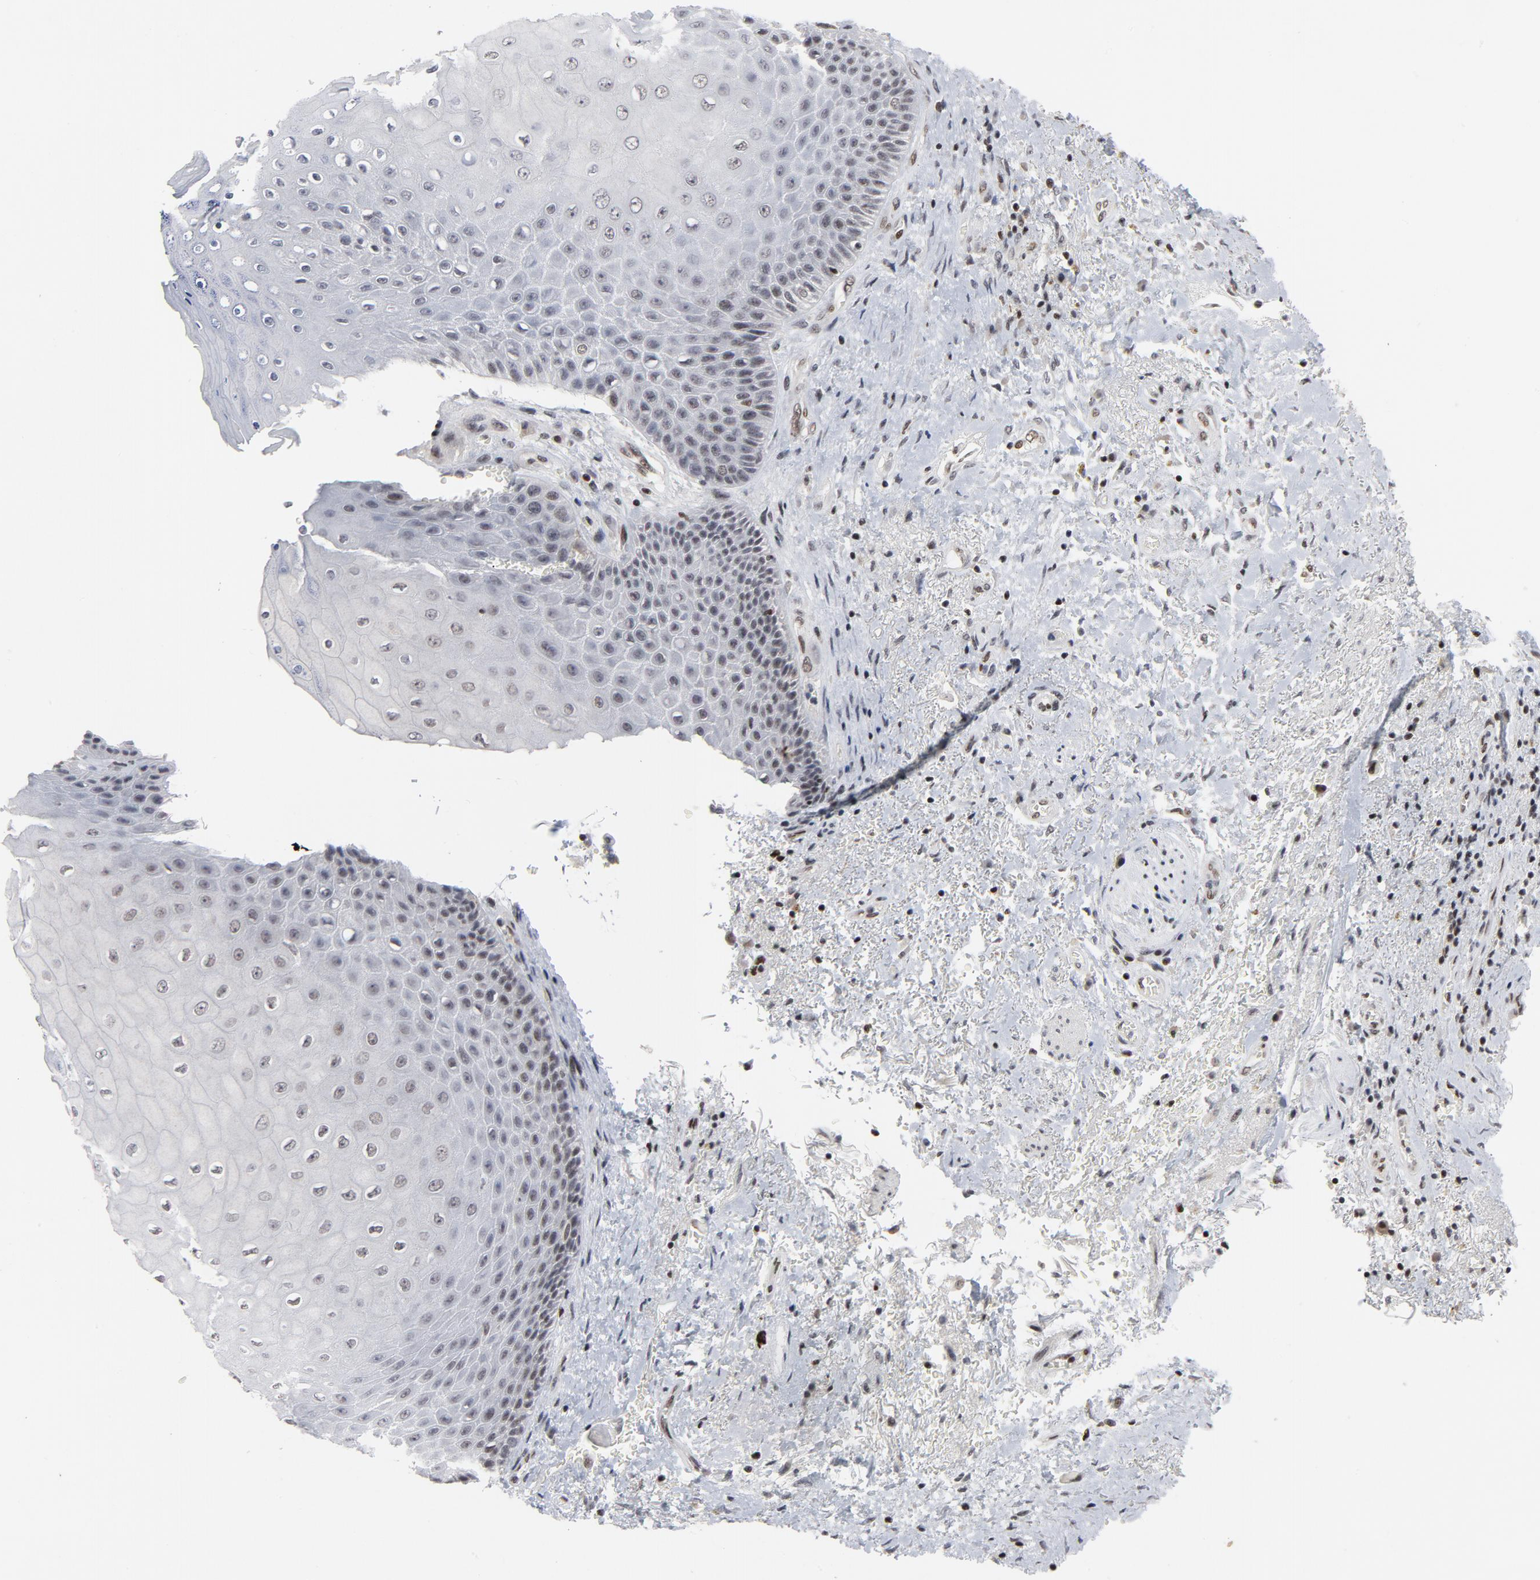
{"staining": {"intensity": "moderate", "quantity": "25%-75%", "location": "nuclear"}, "tissue": "skin", "cell_type": "Epidermal cells", "image_type": "normal", "snomed": [{"axis": "morphology", "description": "Normal tissue, NOS"}, {"axis": "topography", "description": "Anal"}], "caption": "Immunohistochemistry (IHC) (DAB) staining of unremarkable skin shows moderate nuclear protein staining in approximately 25%-75% of epidermal cells.", "gene": "GABPA", "patient": {"sex": "female", "age": 46}}